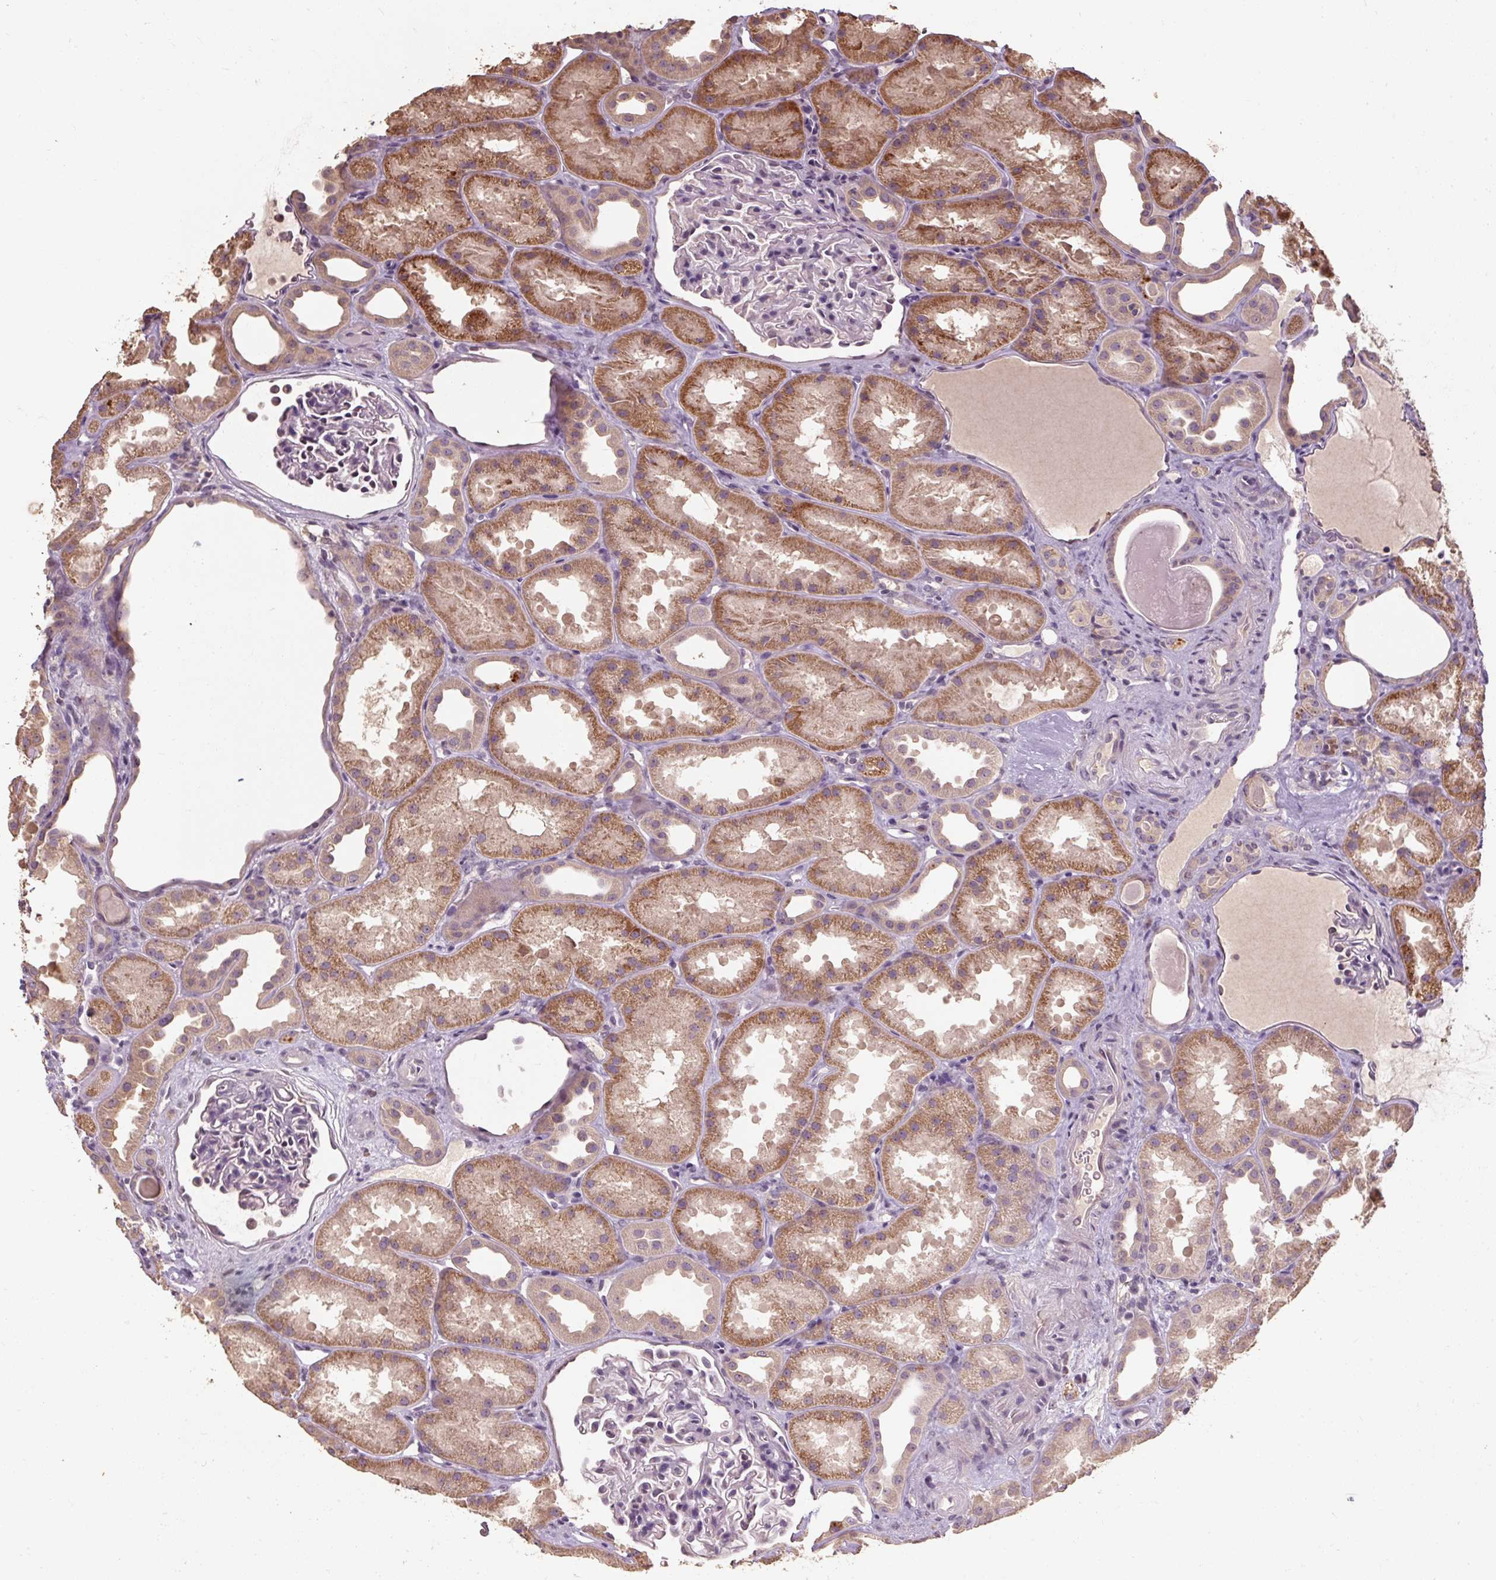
{"staining": {"intensity": "negative", "quantity": "none", "location": "none"}, "tissue": "kidney", "cell_type": "Cells in glomeruli", "image_type": "normal", "snomed": [{"axis": "morphology", "description": "Normal tissue, NOS"}, {"axis": "topography", "description": "Kidney"}], "caption": "Kidney stained for a protein using immunohistochemistry displays no positivity cells in glomeruli.", "gene": "CFAP65", "patient": {"sex": "male", "age": 61}}